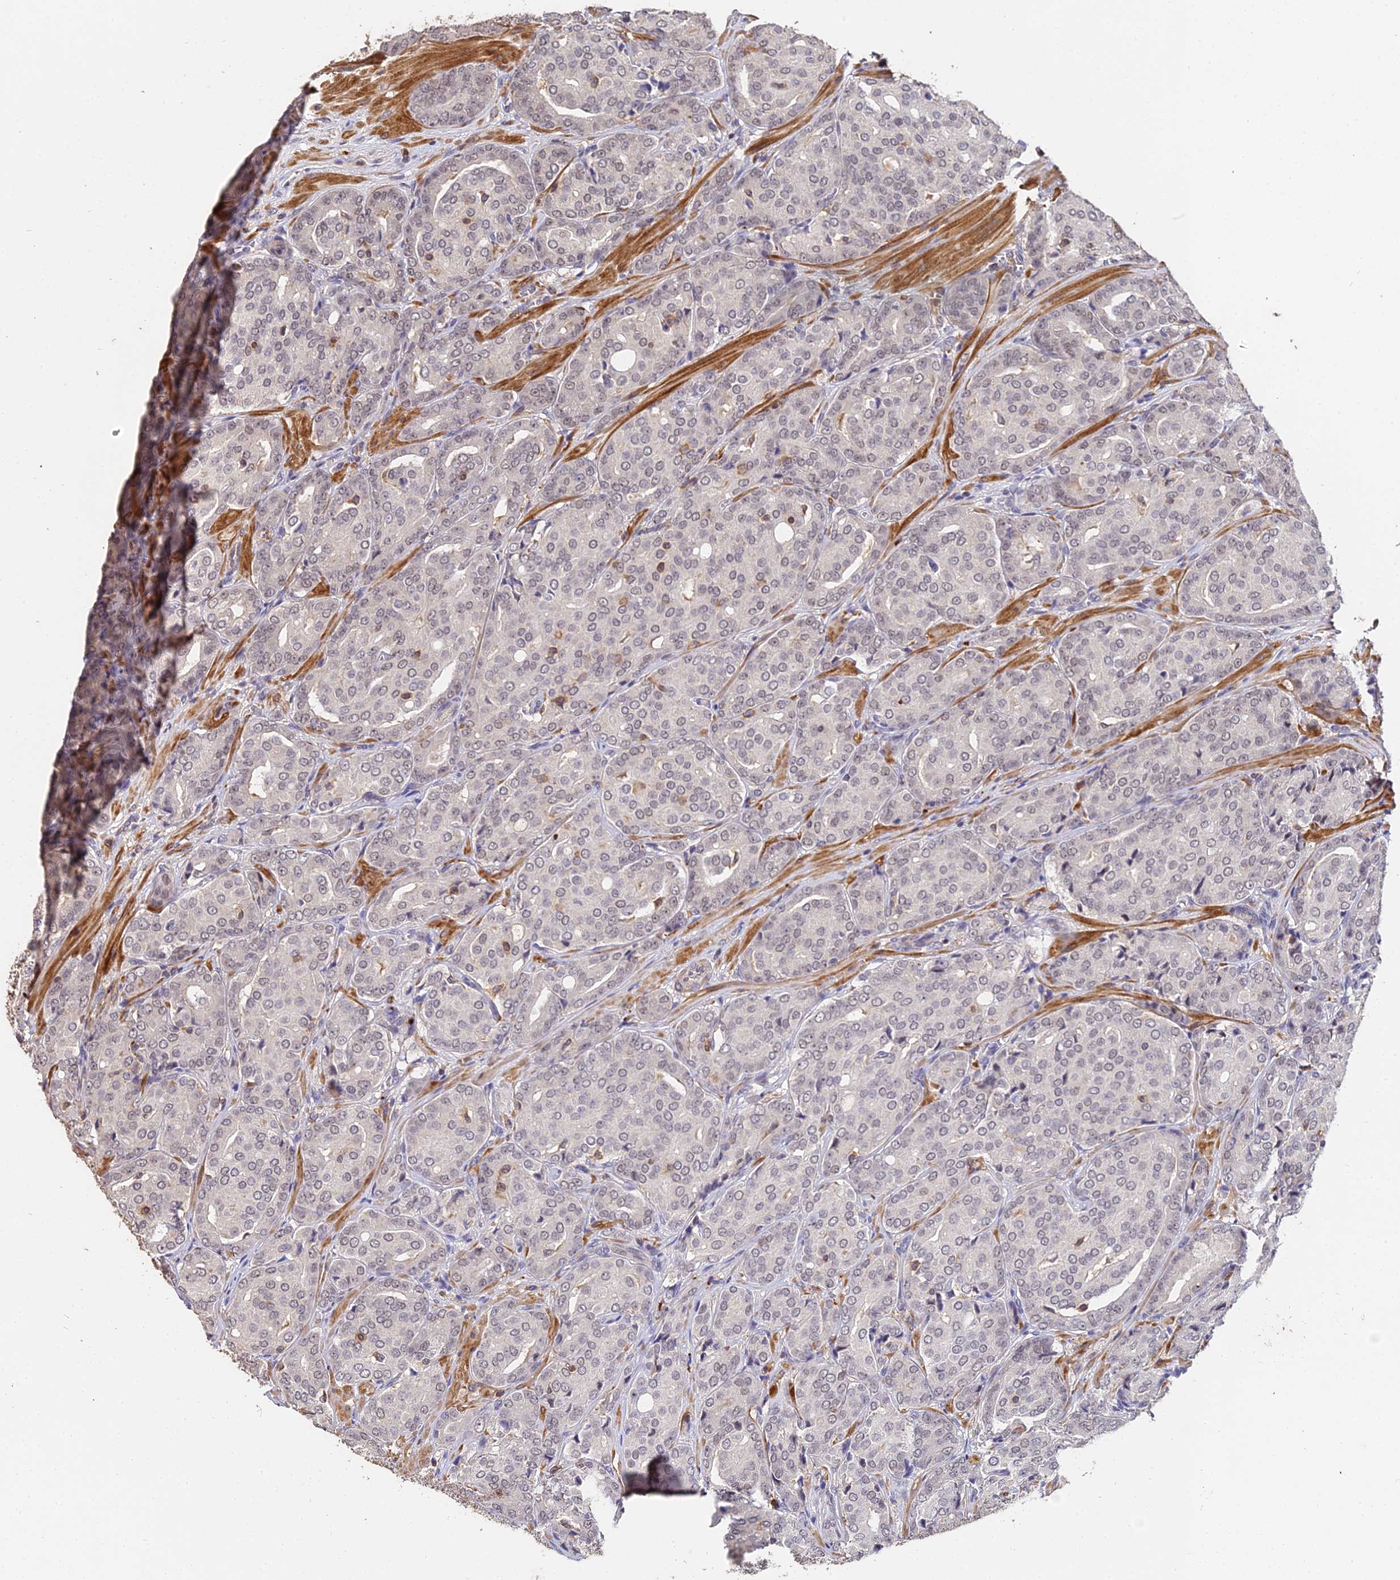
{"staining": {"intensity": "weak", "quantity": "25%-75%", "location": "nuclear"}, "tissue": "prostate cancer", "cell_type": "Tumor cells", "image_type": "cancer", "snomed": [{"axis": "morphology", "description": "Adenocarcinoma, High grade"}, {"axis": "topography", "description": "Prostate"}], "caption": "IHC (DAB) staining of high-grade adenocarcinoma (prostate) reveals weak nuclear protein expression in approximately 25%-75% of tumor cells.", "gene": "LSM5", "patient": {"sex": "male", "age": 68}}